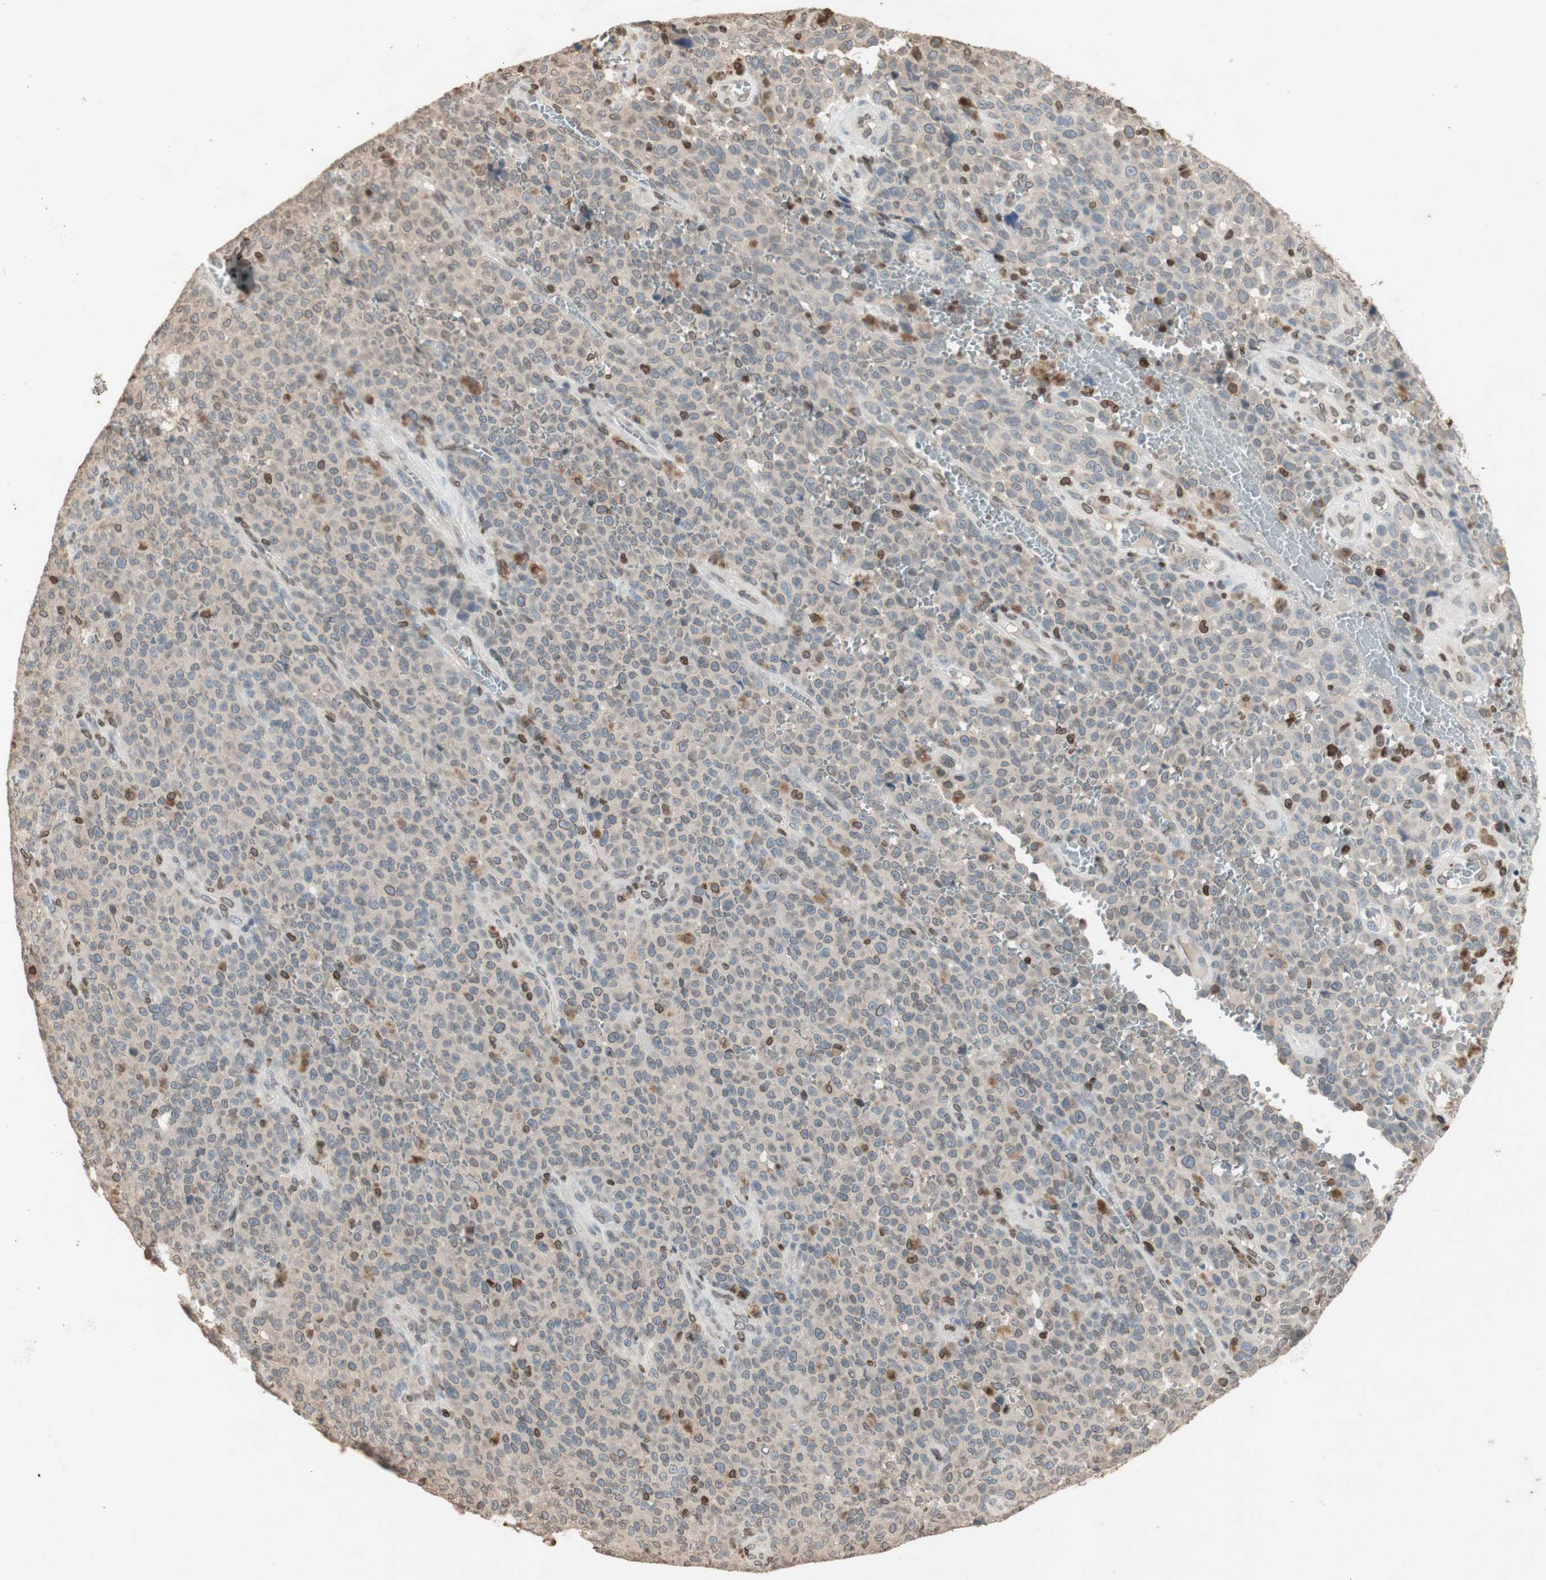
{"staining": {"intensity": "moderate", "quantity": "<25%", "location": "cytoplasmic/membranous,nuclear"}, "tissue": "melanoma", "cell_type": "Tumor cells", "image_type": "cancer", "snomed": [{"axis": "morphology", "description": "Malignant melanoma, NOS"}, {"axis": "topography", "description": "Skin"}], "caption": "Protein staining of malignant melanoma tissue reveals moderate cytoplasmic/membranous and nuclear positivity in approximately <25% of tumor cells.", "gene": "TMPO", "patient": {"sex": "female", "age": 82}}